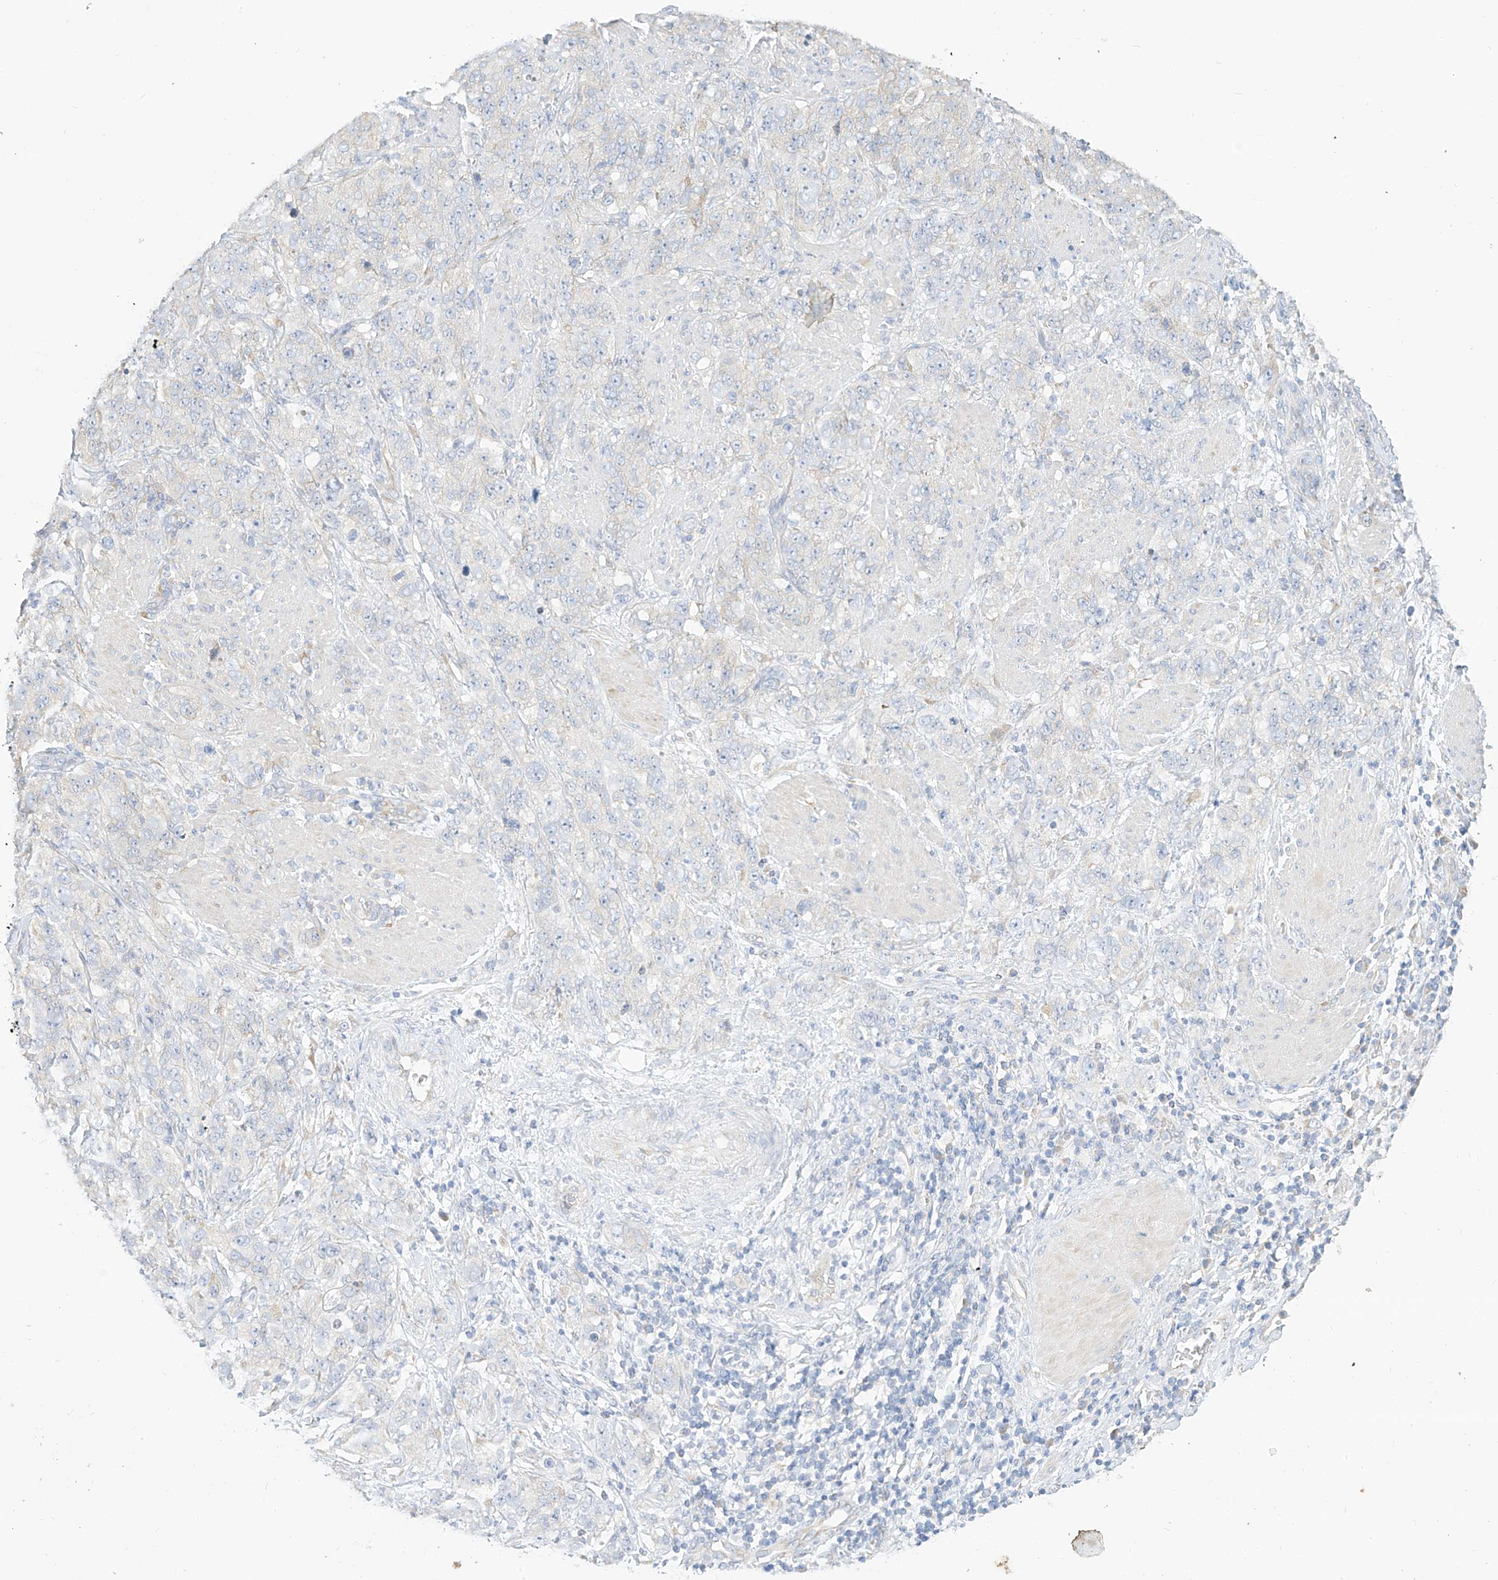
{"staining": {"intensity": "negative", "quantity": "none", "location": "none"}, "tissue": "stomach cancer", "cell_type": "Tumor cells", "image_type": "cancer", "snomed": [{"axis": "morphology", "description": "Adenocarcinoma, NOS"}, {"axis": "topography", "description": "Stomach"}], "caption": "Photomicrograph shows no significant protein staining in tumor cells of stomach cancer.", "gene": "RASA2", "patient": {"sex": "male", "age": 48}}